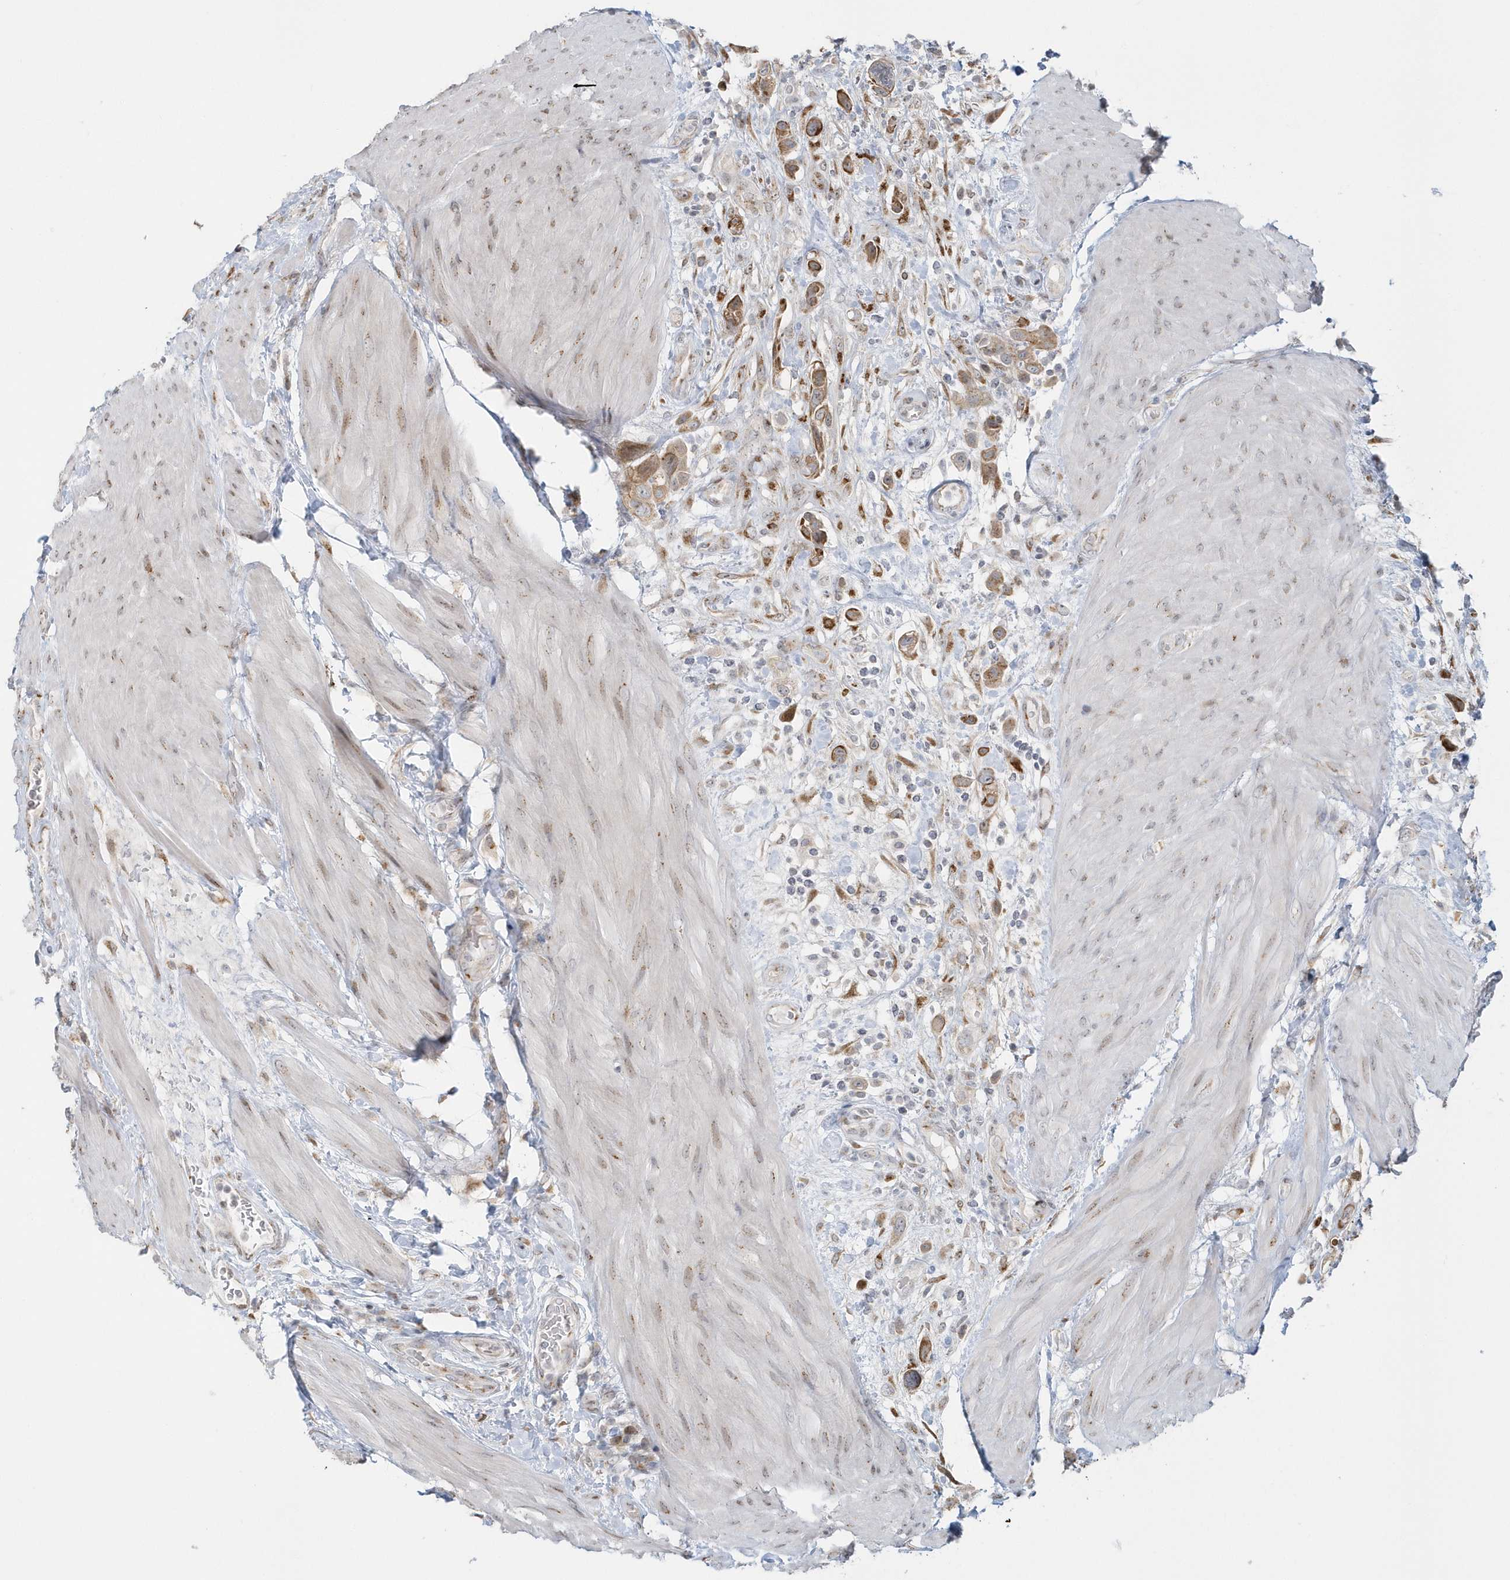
{"staining": {"intensity": "moderate", "quantity": ">75%", "location": "cytoplasmic/membranous"}, "tissue": "urothelial cancer", "cell_type": "Tumor cells", "image_type": "cancer", "snomed": [{"axis": "morphology", "description": "Urothelial carcinoma, High grade"}, {"axis": "topography", "description": "Urinary bladder"}], "caption": "The photomicrograph reveals a brown stain indicating the presence of a protein in the cytoplasmic/membranous of tumor cells in urothelial cancer.", "gene": "DHFR", "patient": {"sex": "male", "age": 50}}